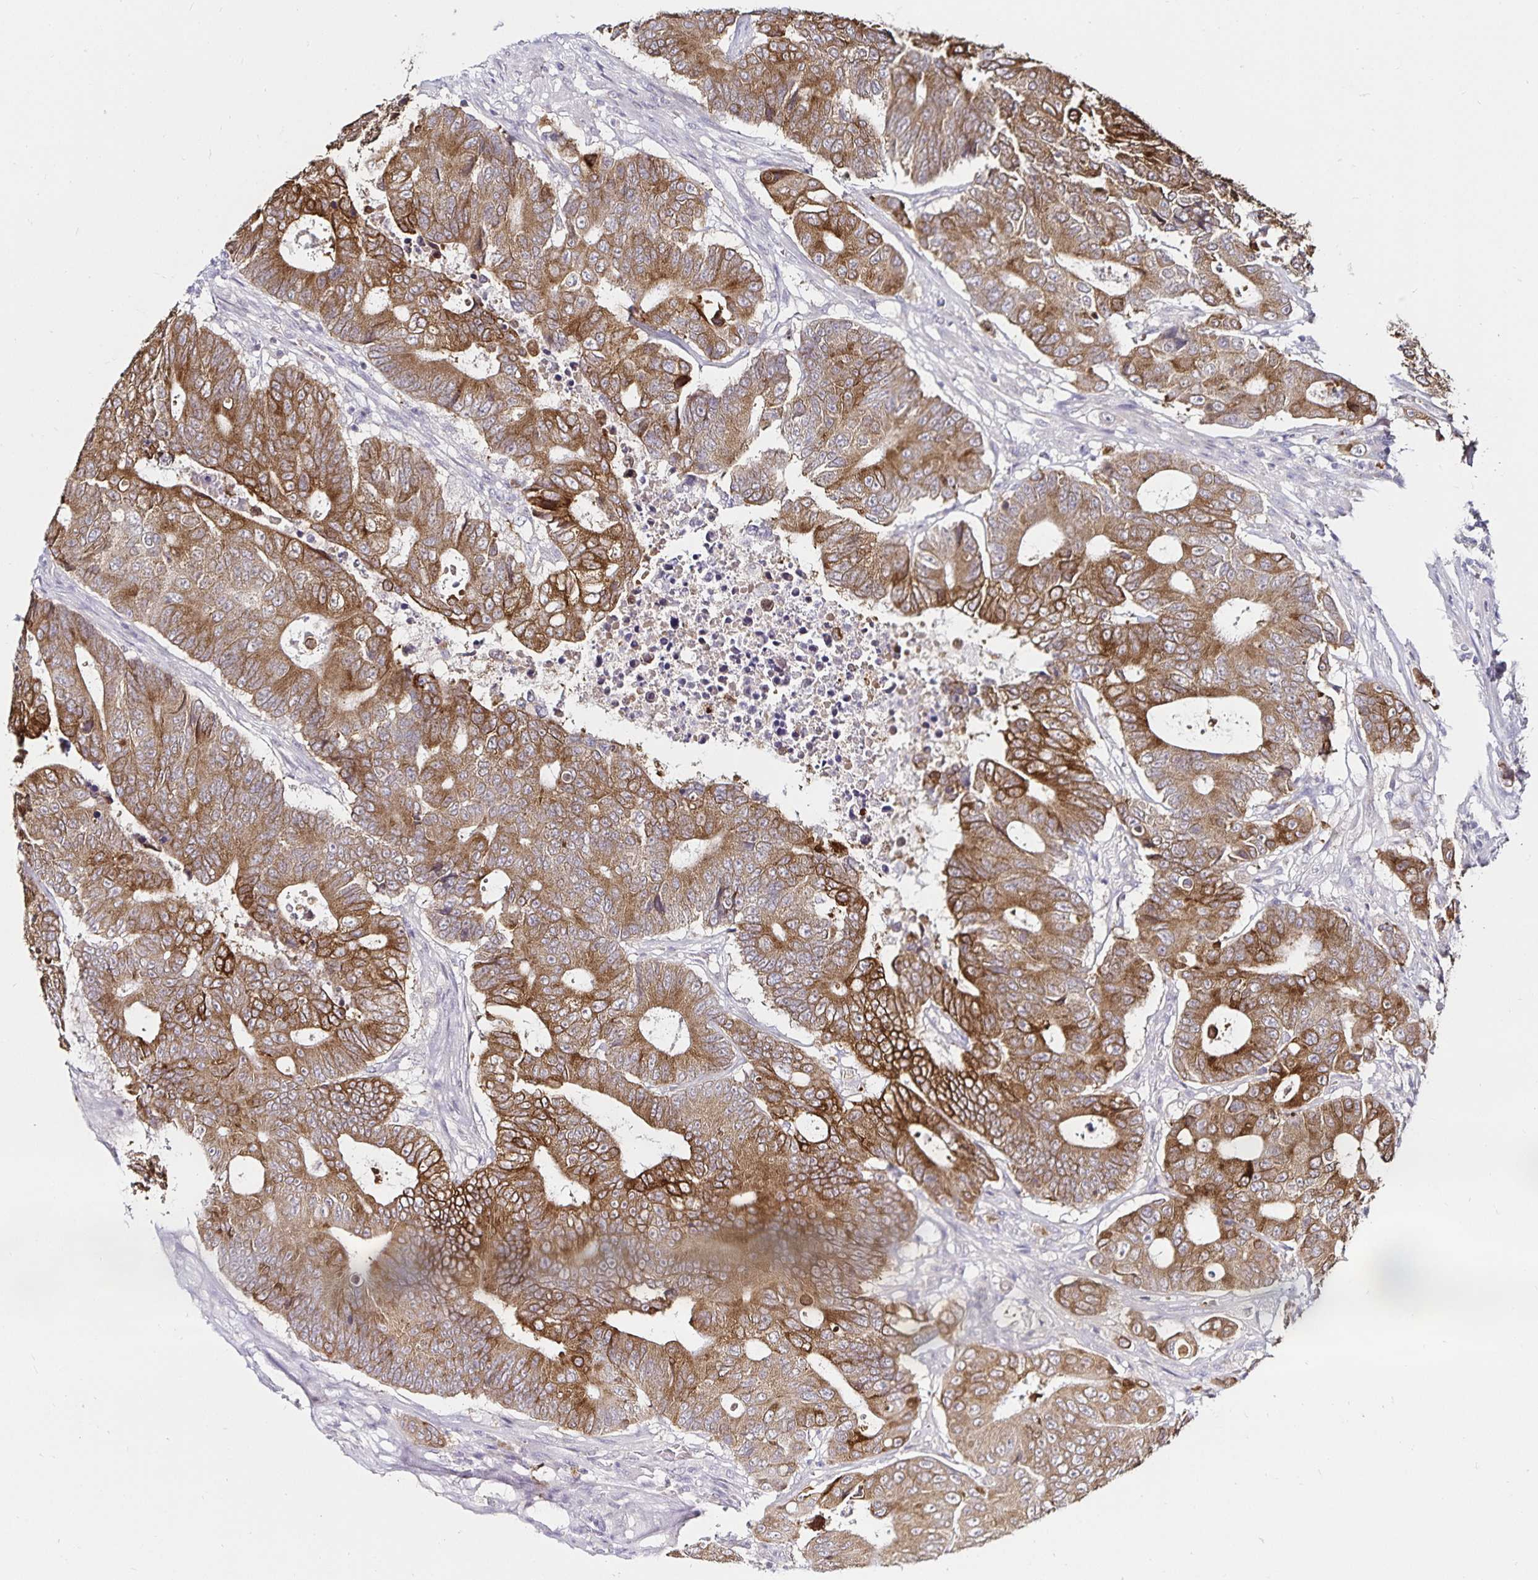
{"staining": {"intensity": "moderate", "quantity": ">75%", "location": "cytoplasmic/membranous"}, "tissue": "colorectal cancer", "cell_type": "Tumor cells", "image_type": "cancer", "snomed": [{"axis": "morphology", "description": "Adenocarcinoma, NOS"}, {"axis": "topography", "description": "Colon"}], "caption": "This is an image of immunohistochemistry (IHC) staining of colorectal adenocarcinoma, which shows moderate staining in the cytoplasmic/membranous of tumor cells.", "gene": "ACSL5", "patient": {"sex": "female", "age": 48}}